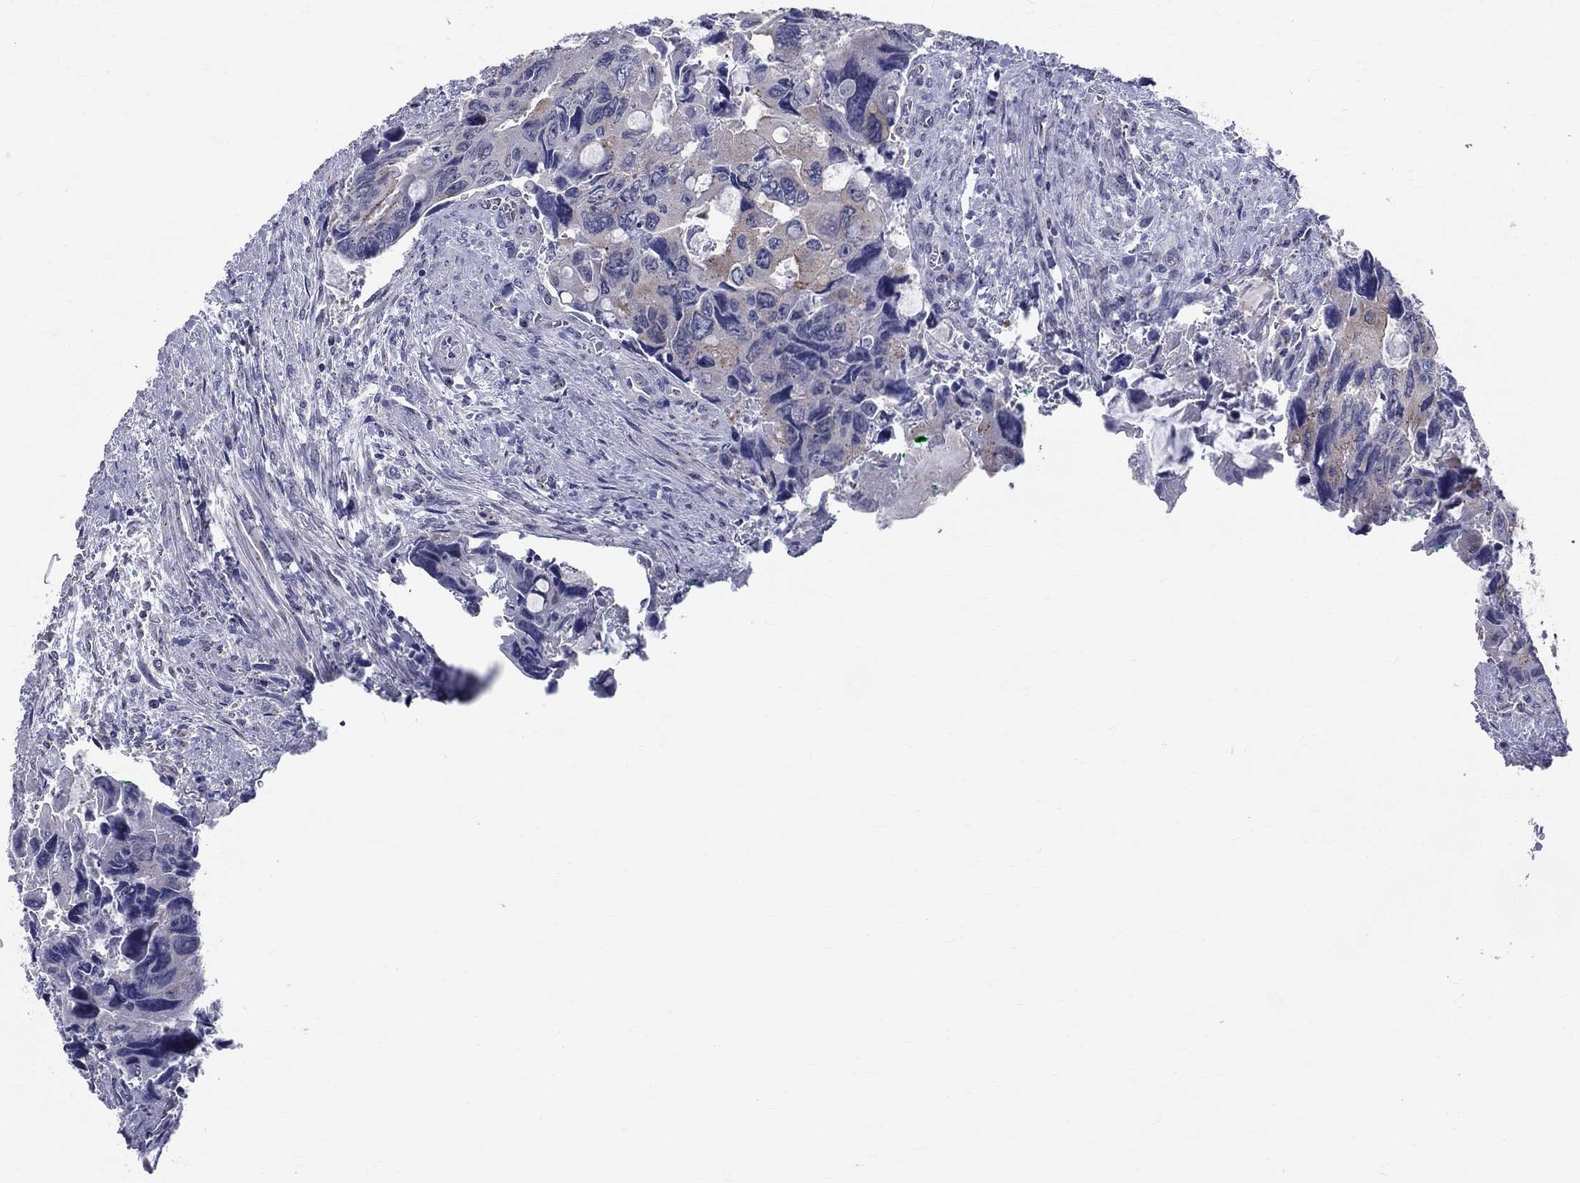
{"staining": {"intensity": "moderate", "quantity": "<25%", "location": "cytoplasmic/membranous"}, "tissue": "colorectal cancer", "cell_type": "Tumor cells", "image_type": "cancer", "snomed": [{"axis": "morphology", "description": "Adenocarcinoma, NOS"}, {"axis": "topography", "description": "Rectum"}], "caption": "This image demonstrates IHC staining of colorectal cancer (adenocarcinoma), with low moderate cytoplasmic/membranous positivity in about <25% of tumor cells.", "gene": "CEP43", "patient": {"sex": "male", "age": 62}}